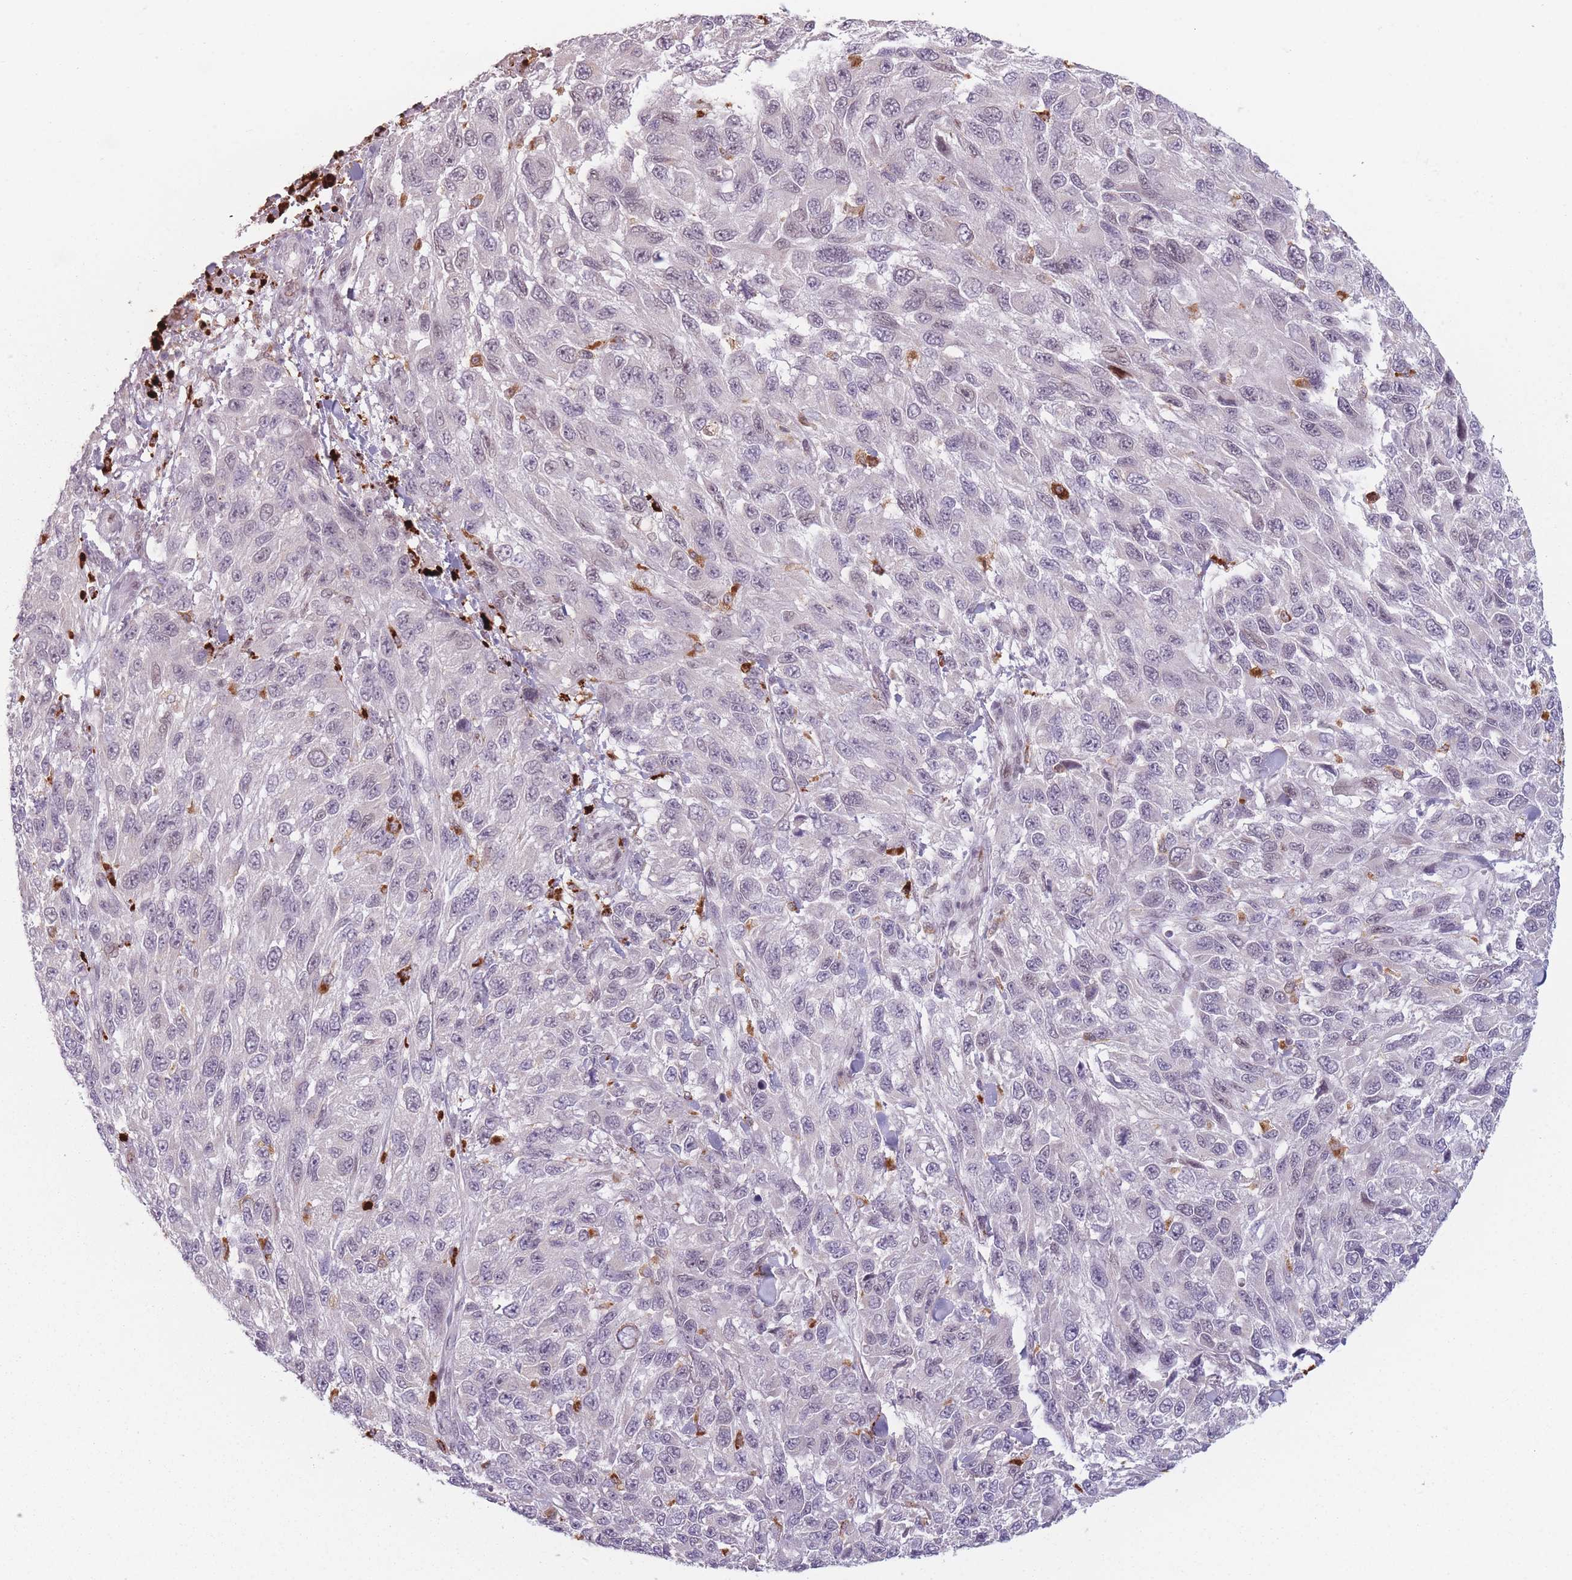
{"staining": {"intensity": "negative", "quantity": "none", "location": "none"}, "tissue": "melanoma", "cell_type": "Tumor cells", "image_type": "cancer", "snomed": [{"axis": "morphology", "description": "Malignant melanoma, NOS"}, {"axis": "topography", "description": "Skin"}], "caption": "Tumor cells are negative for brown protein staining in melanoma.", "gene": "OR10C1", "patient": {"sex": "female", "age": 96}}